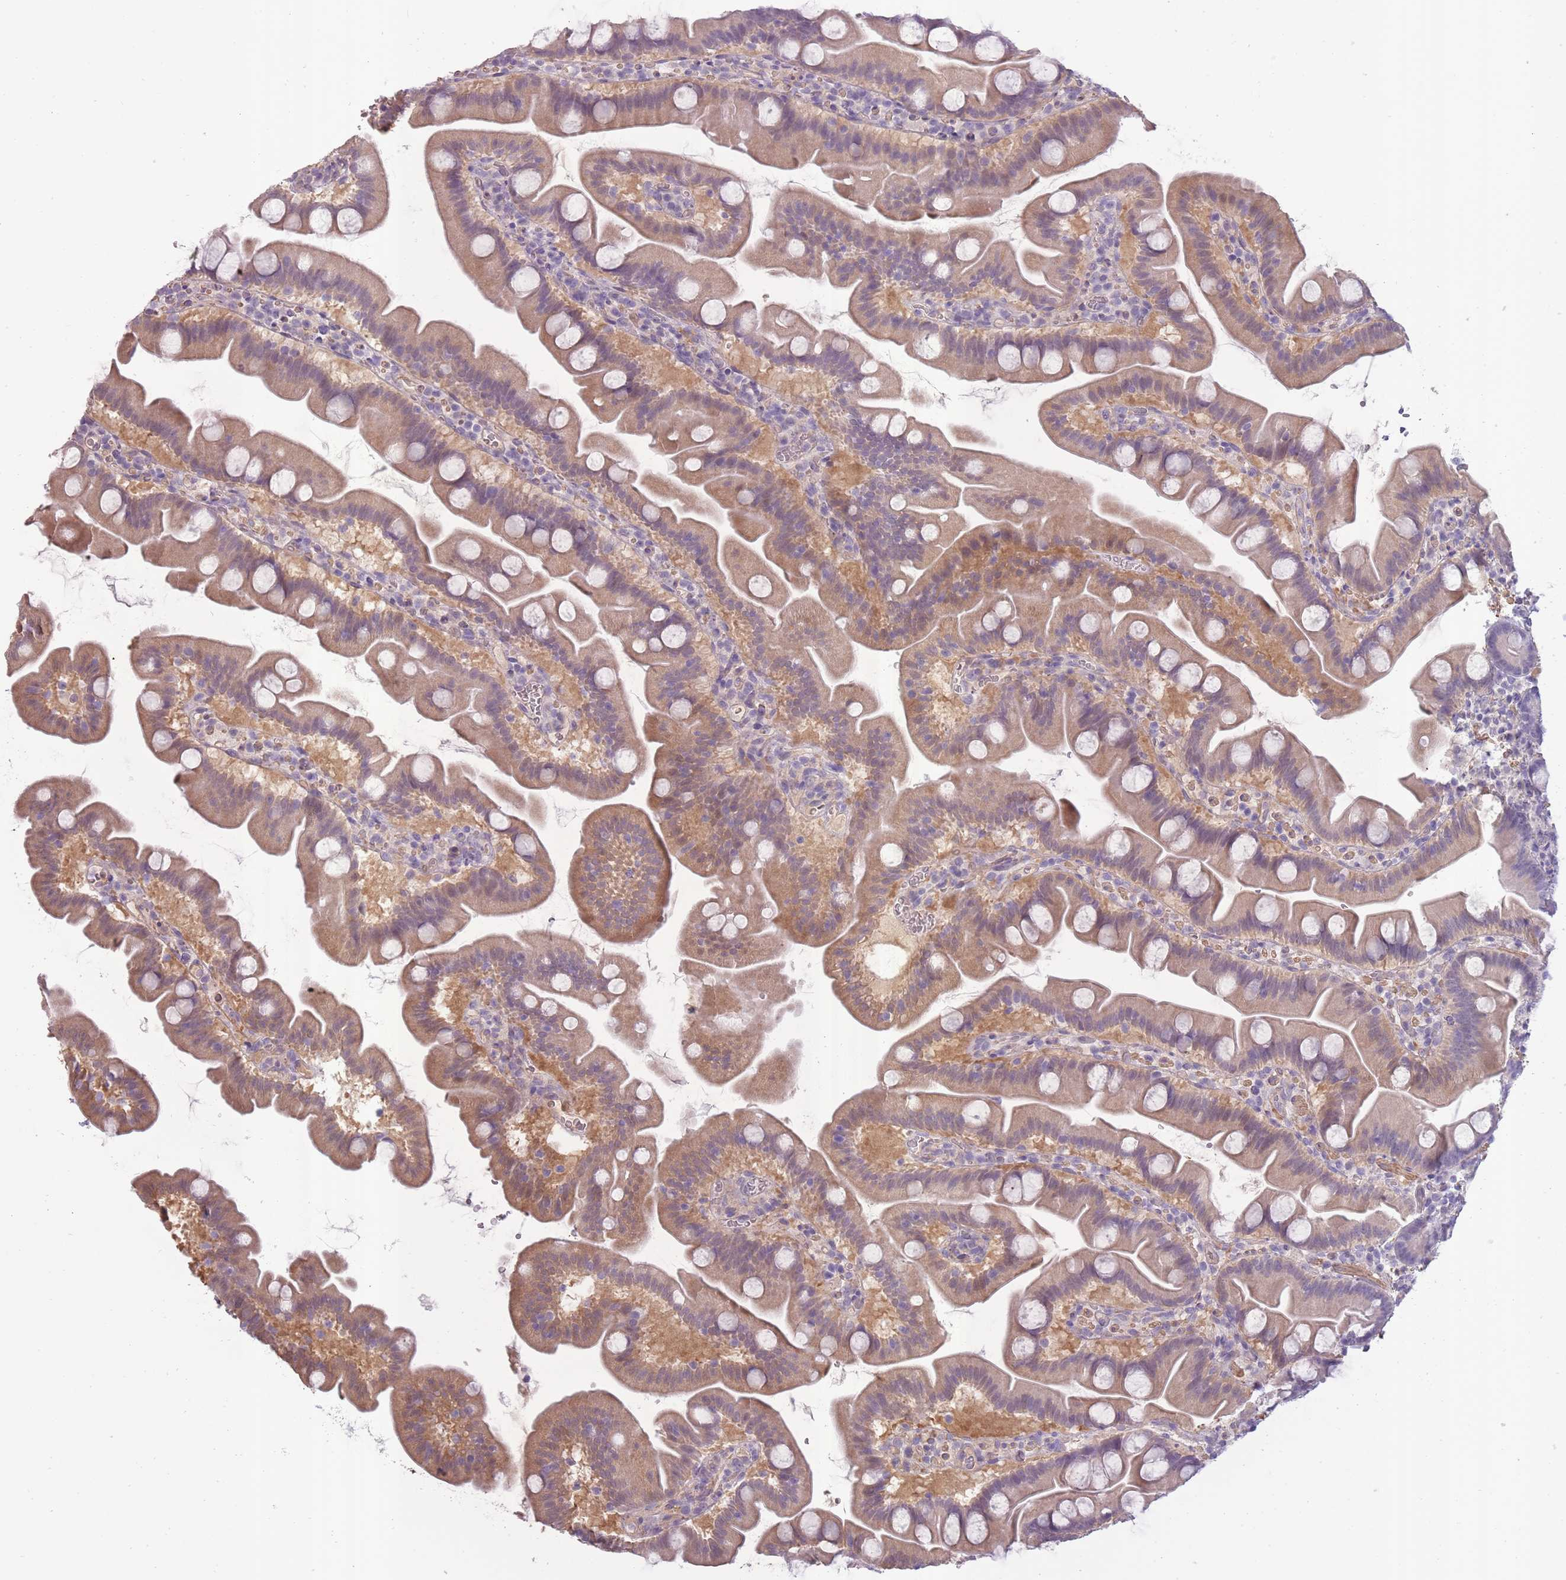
{"staining": {"intensity": "weak", "quantity": "25%-75%", "location": "cytoplasmic/membranous,nuclear"}, "tissue": "small intestine", "cell_type": "Glandular cells", "image_type": "normal", "snomed": [{"axis": "morphology", "description": "Normal tissue, NOS"}, {"axis": "topography", "description": "Small intestine"}], "caption": "Weak cytoplasmic/membranous,nuclear protein staining is present in about 25%-75% of glandular cells in small intestine.", "gene": "SLC8A2", "patient": {"sex": "female", "age": 68}}